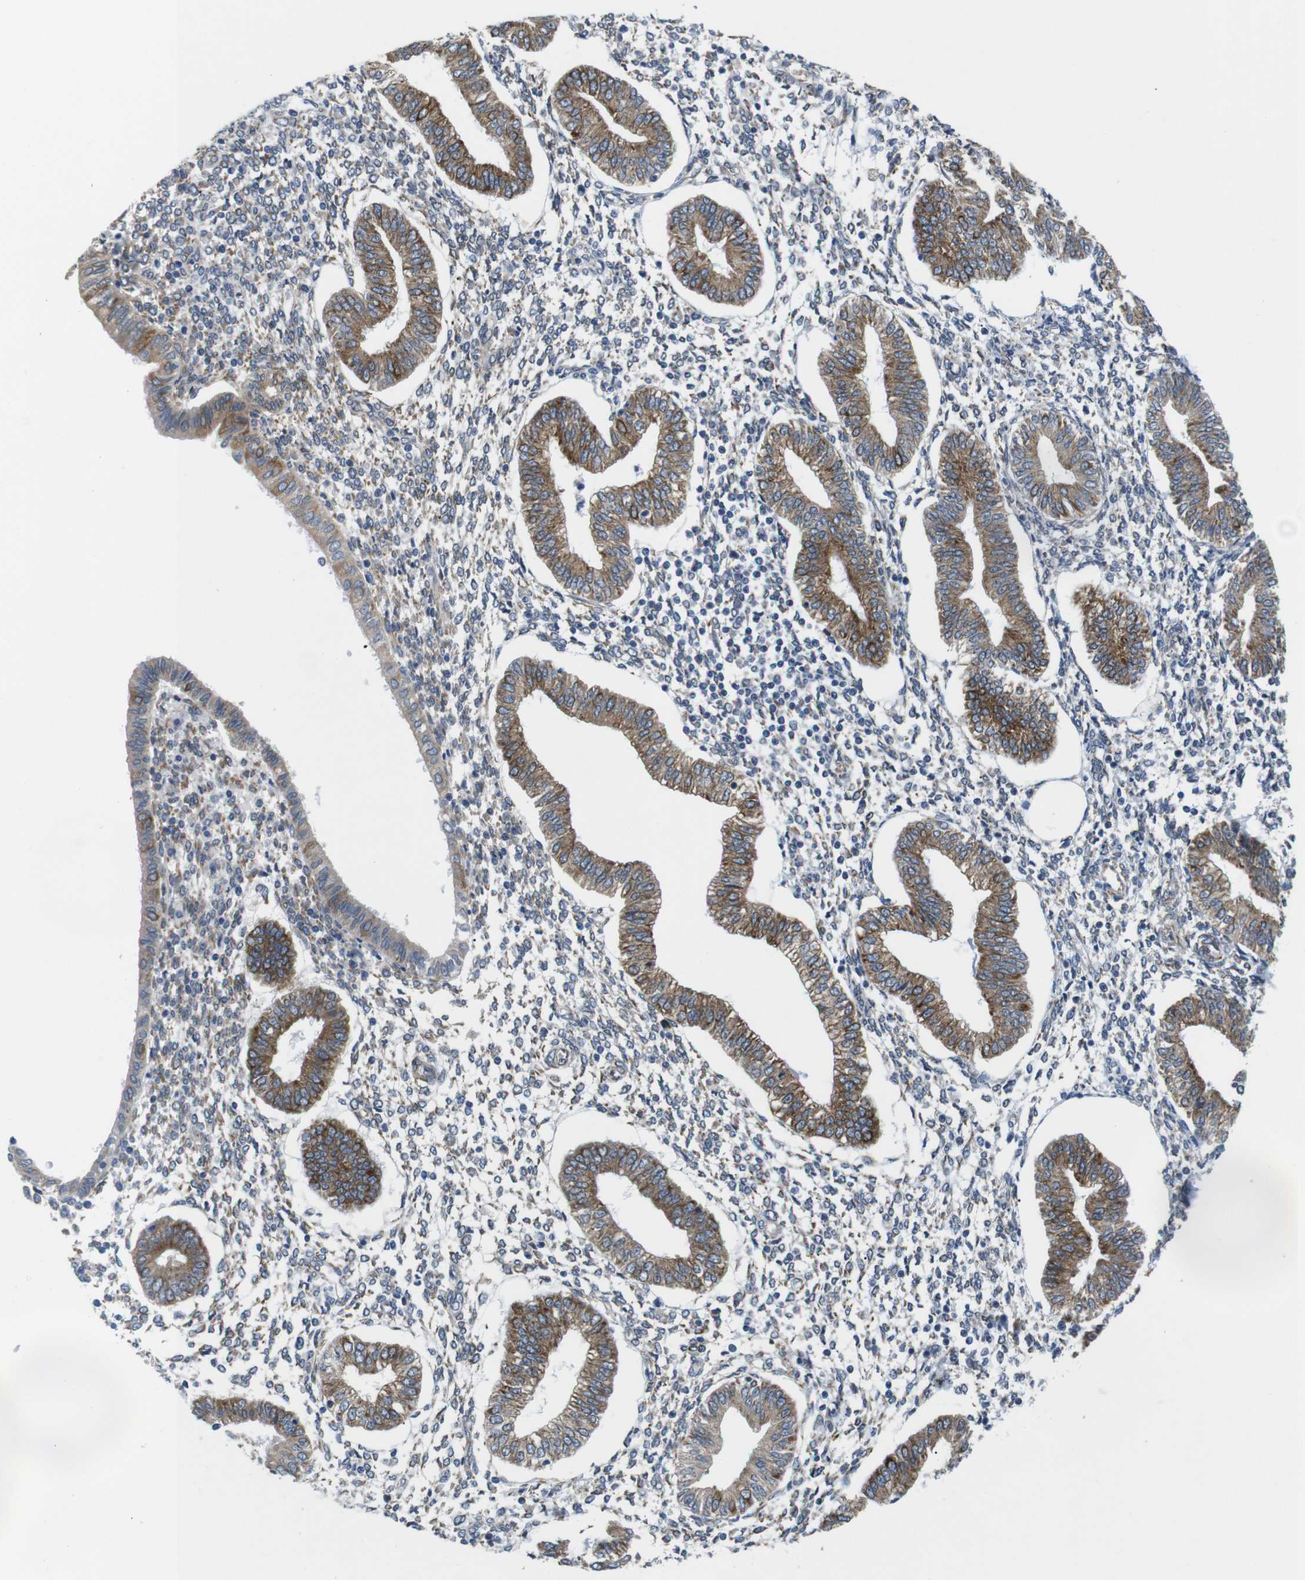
{"staining": {"intensity": "negative", "quantity": "none", "location": "none"}, "tissue": "endometrium", "cell_type": "Cells in endometrial stroma", "image_type": "normal", "snomed": [{"axis": "morphology", "description": "Normal tissue, NOS"}, {"axis": "topography", "description": "Endometrium"}], "caption": "Immunohistochemistry image of normal endometrium: human endometrium stained with DAB (3,3'-diaminobenzidine) shows no significant protein expression in cells in endometrial stroma. Brightfield microscopy of immunohistochemistry (IHC) stained with DAB (3,3'-diaminobenzidine) (brown) and hematoxylin (blue), captured at high magnification.", "gene": "HACD3", "patient": {"sex": "female", "age": 50}}